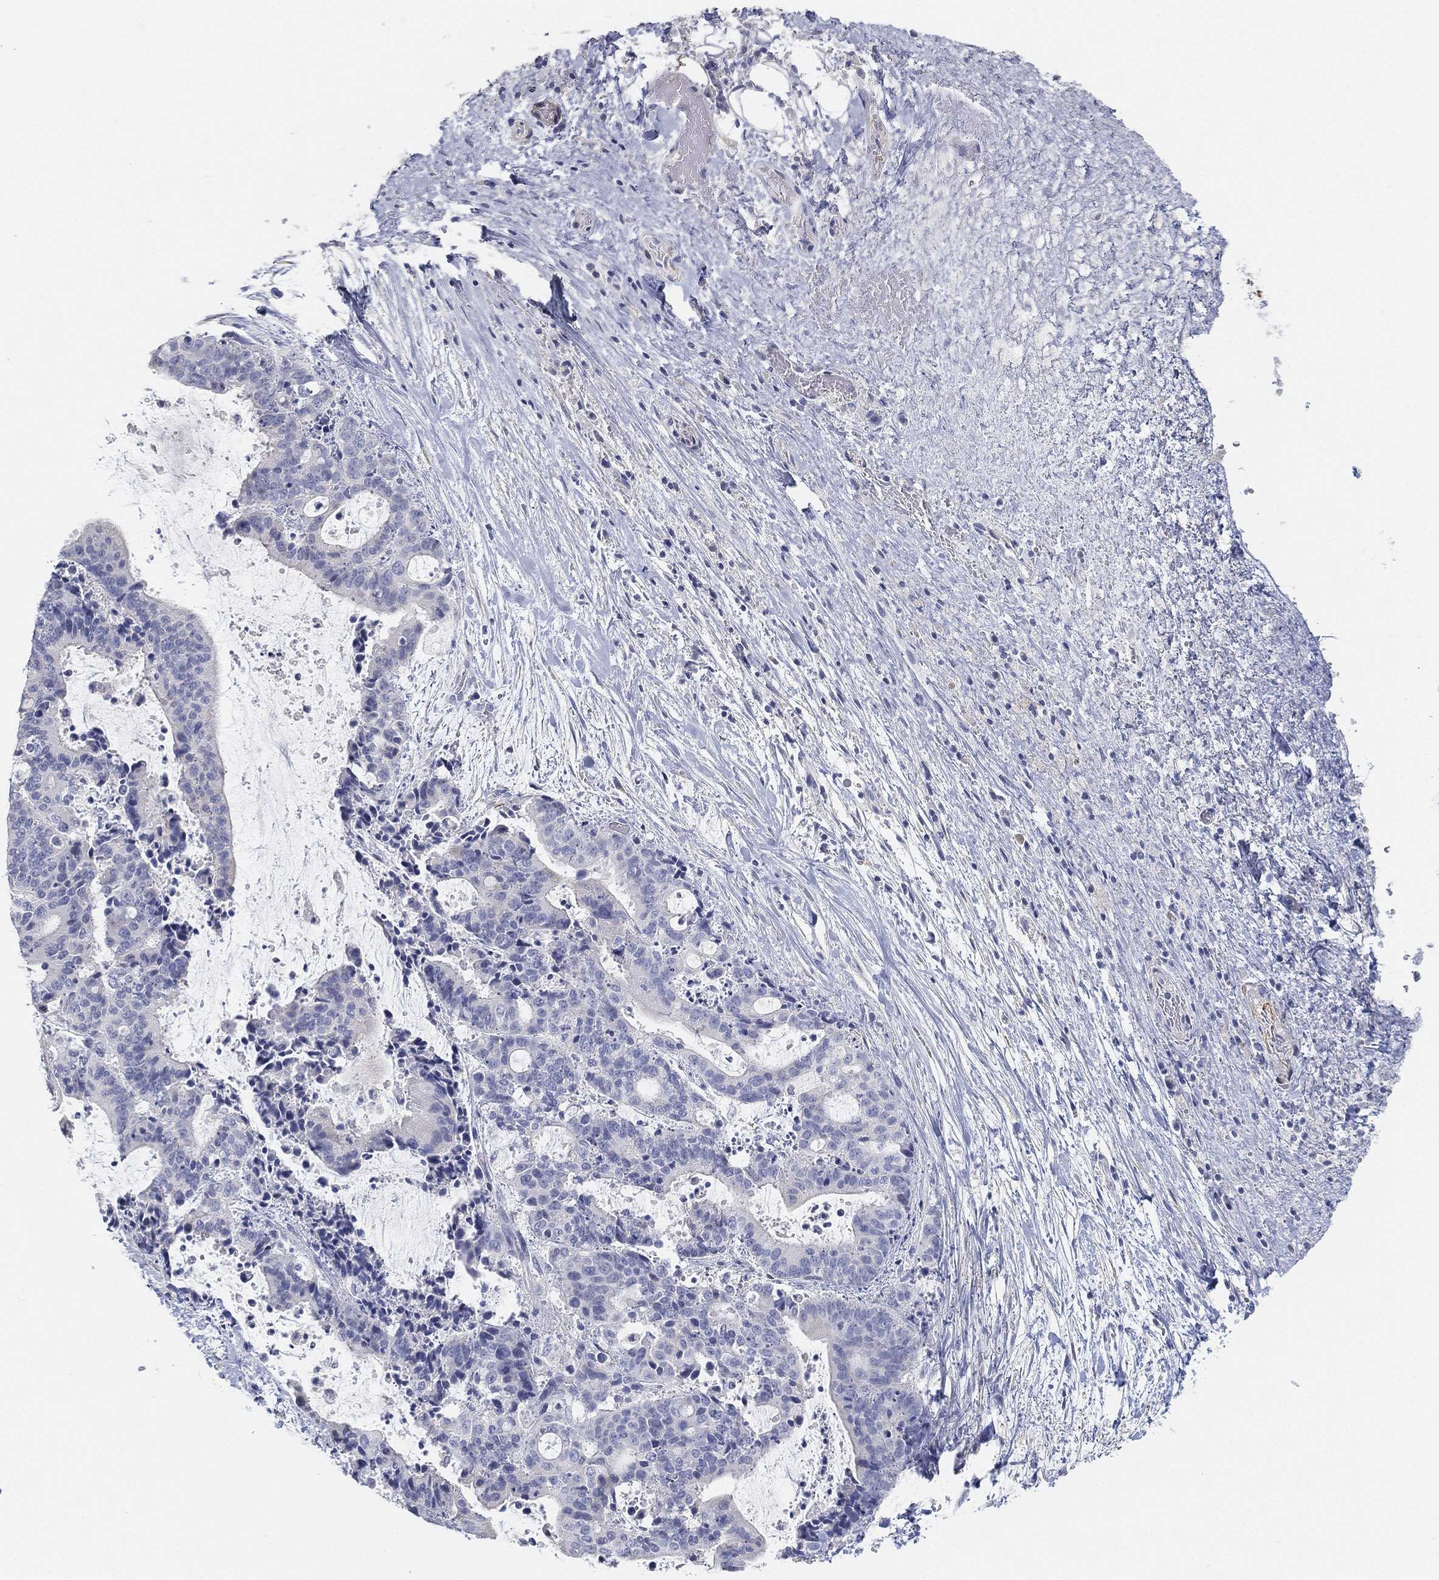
{"staining": {"intensity": "negative", "quantity": "none", "location": "none"}, "tissue": "liver cancer", "cell_type": "Tumor cells", "image_type": "cancer", "snomed": [{"axis": "morphology", "description": "Cholangiocarcinoma"}, {"axis": "topography", "description": "Liver"}], "caption": "Liver cholangiocarcinoma was stained to show a protein in brown. There is no significant positivity in tumor cells.", "gene": "GPR61", "patient": {"sex": "female", "age": 73}}